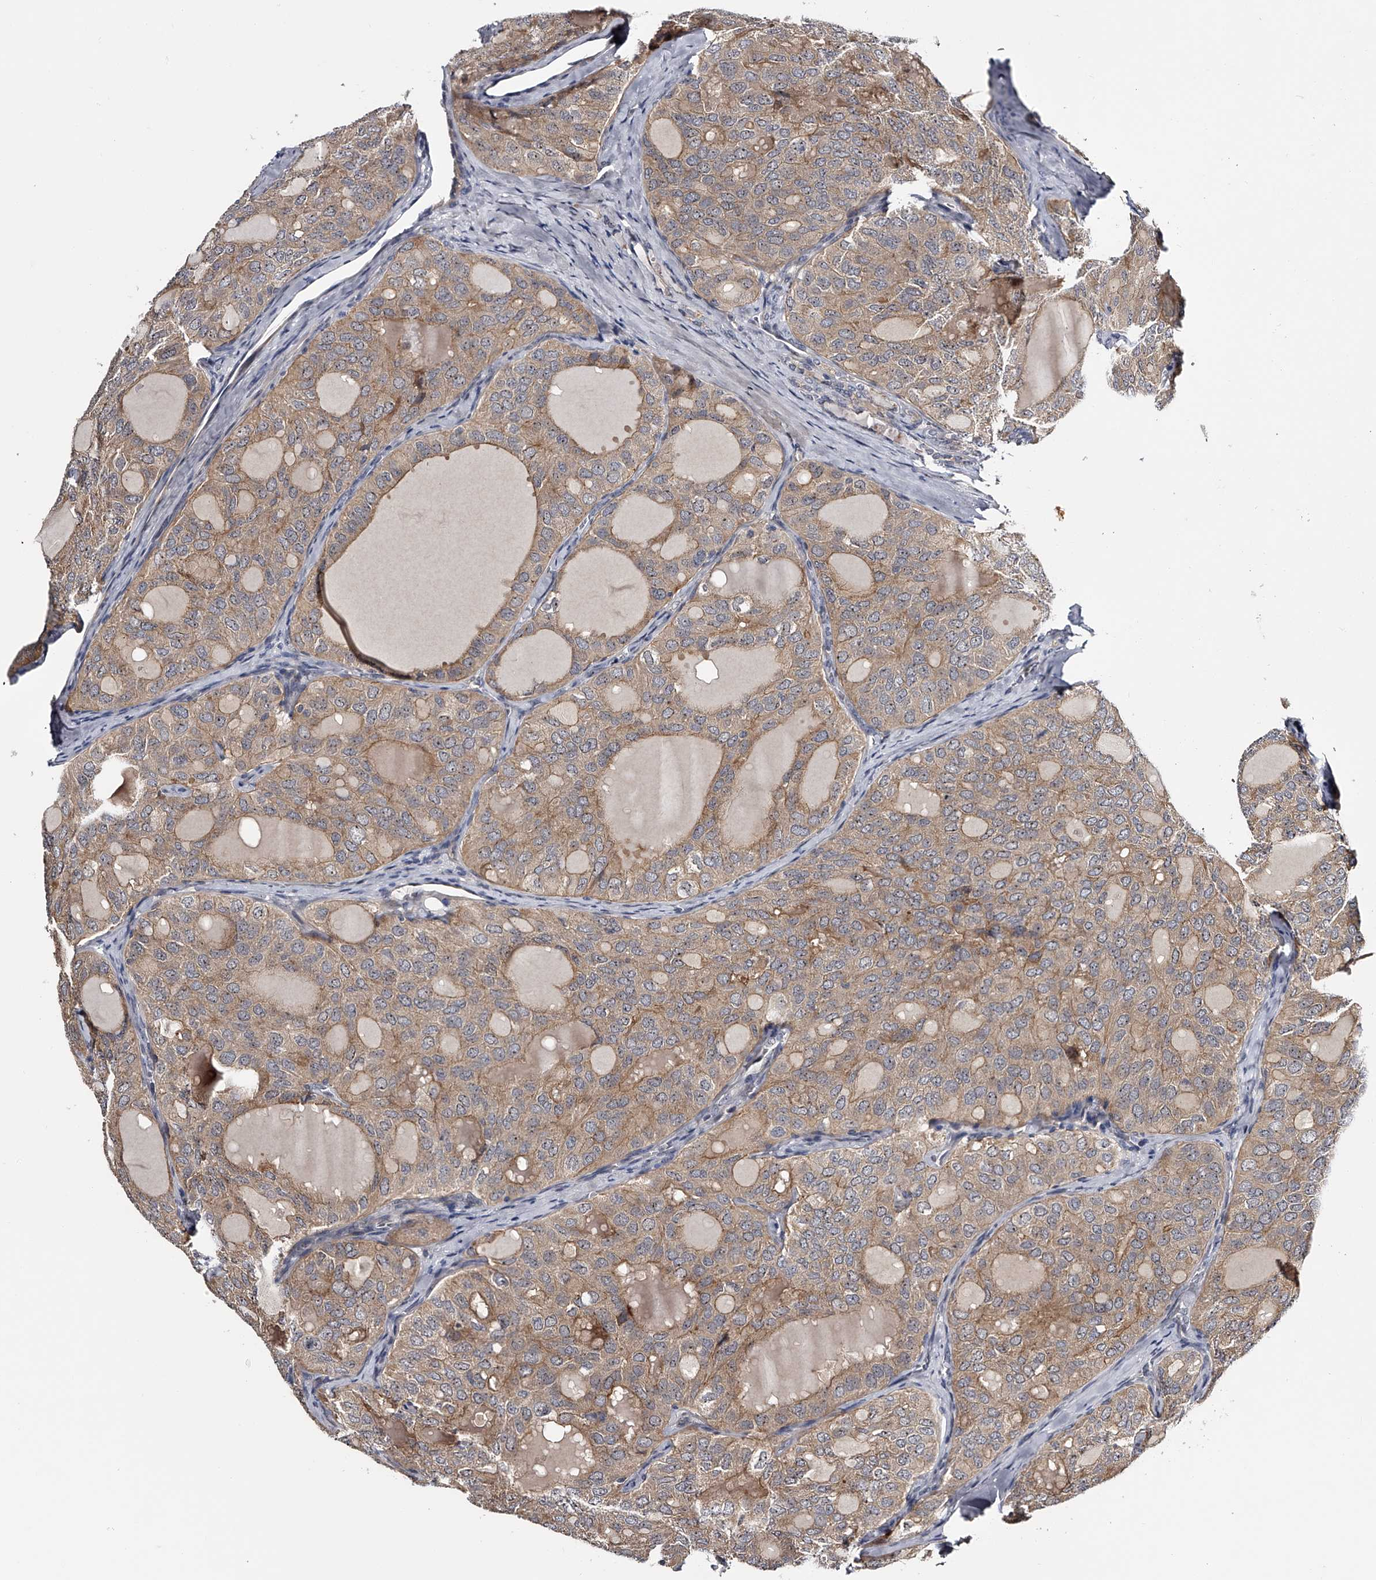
{"staining": {"intensity": "moderate", "quantity": "25%-75%", "location": "cytoplasmic/membranous"}, "tissue": "thyroid cancer", "cell_type": "Tumor cells", "image_type": "cancer", "snomed": [{"axis": "morphology", "description": "Follicular adenoma carcinoma, NOS"}, {"axis": "topography", "description": "Thyroid gland"}], "caption": "DAB immunohistochemical staining of follicular adenoma carcinoma (thyroid) displays moderate cytoplasmic/membranous protein positivity in approximately 25%-75% of tumor cells.", "gene": "MDN1", "patient": {"sex": "male", "age": 75}}